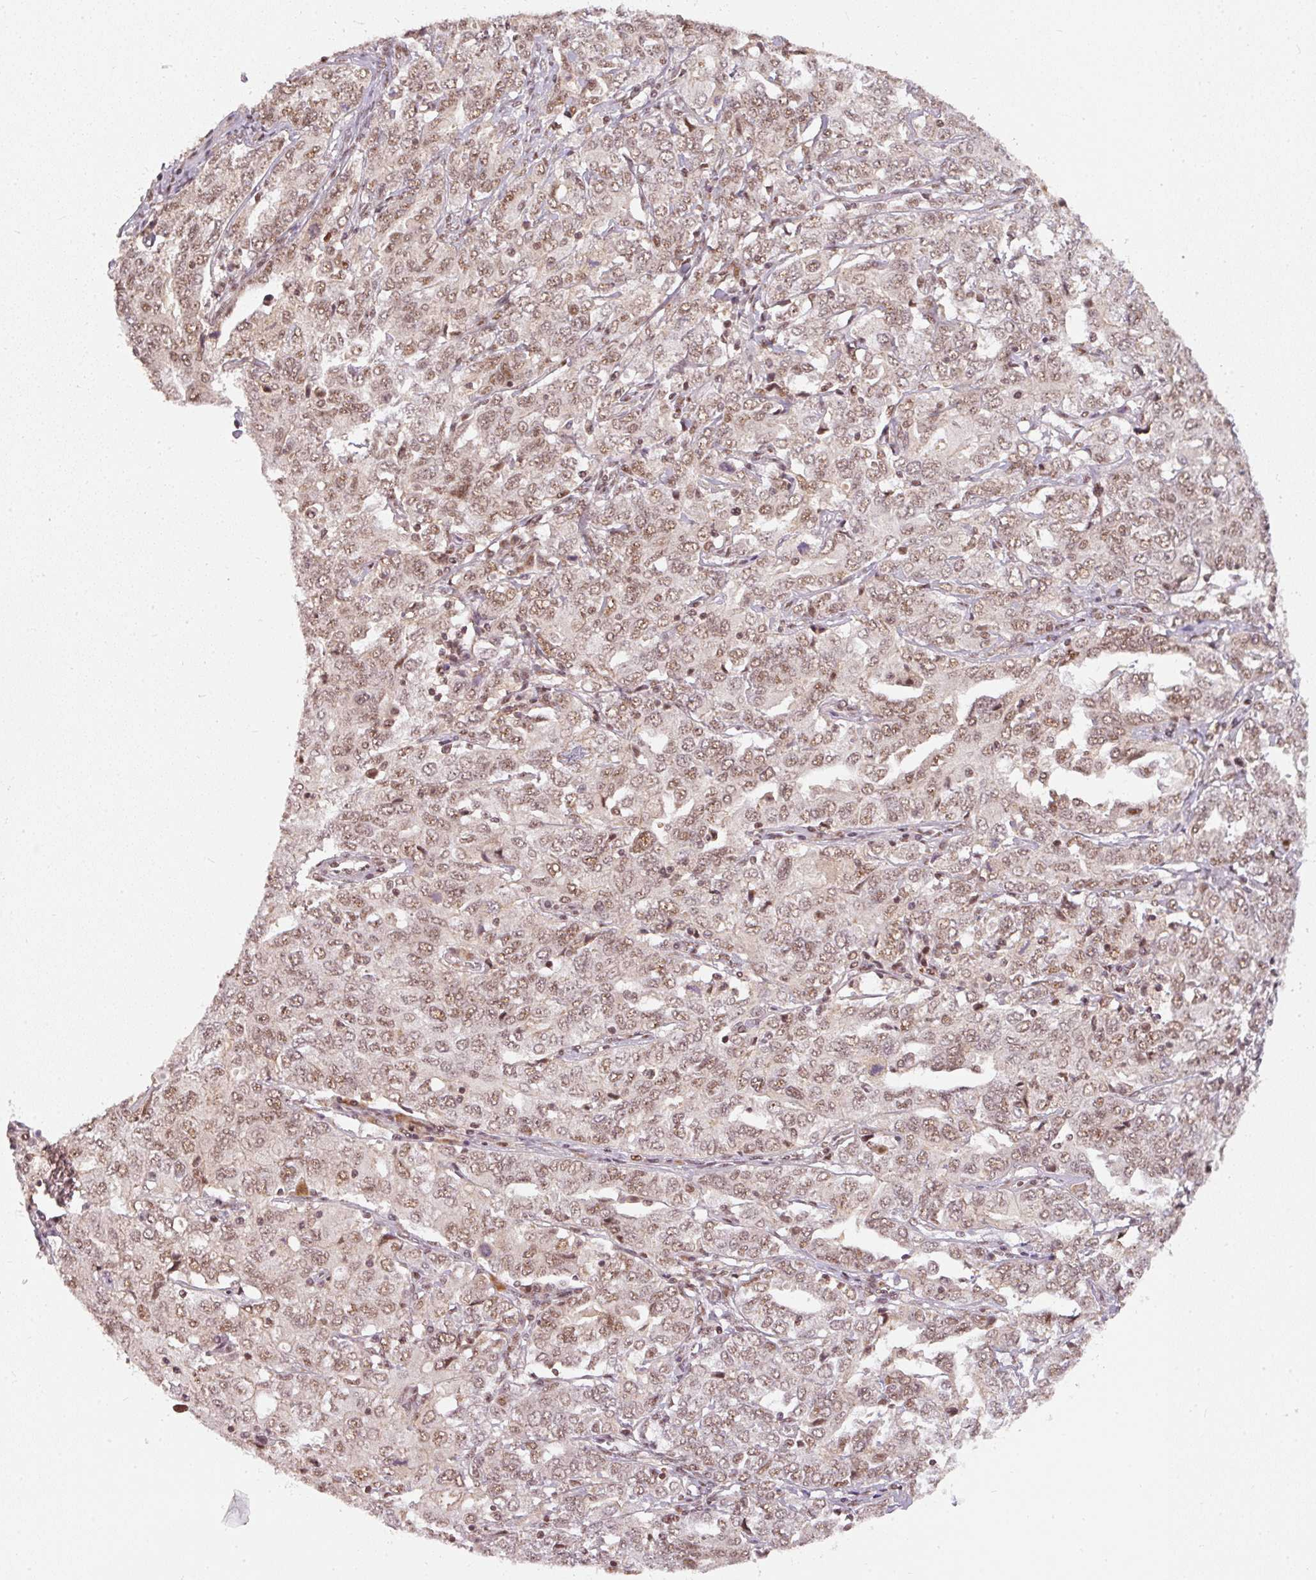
{"staining": {"intensity": "moderate", "quantity": ">75%", "location": "nuclear"}, "tissue": "ovarian cancer", "cell_type": "Tumor cells", "image_type": "cancer", "snomed": [{"axis": "morphology", "description": "Carcinoma, endometroid"}, {"axis": "topography", "description": "Ovary"}], "caption": "High-power microscopy captured an IHC histopathology image of ovarian endometroid carcinoma, revealing moderate nuclear expression in about >75% of tumor cells. Using DAB (3,3'-diaminobenzidine) (brown) and hematoxylin (blue) stains, captured at high magnification using brightfield microscopy.", "gene": "THOC6", "patient": {"sex": "female", "age": 62}}